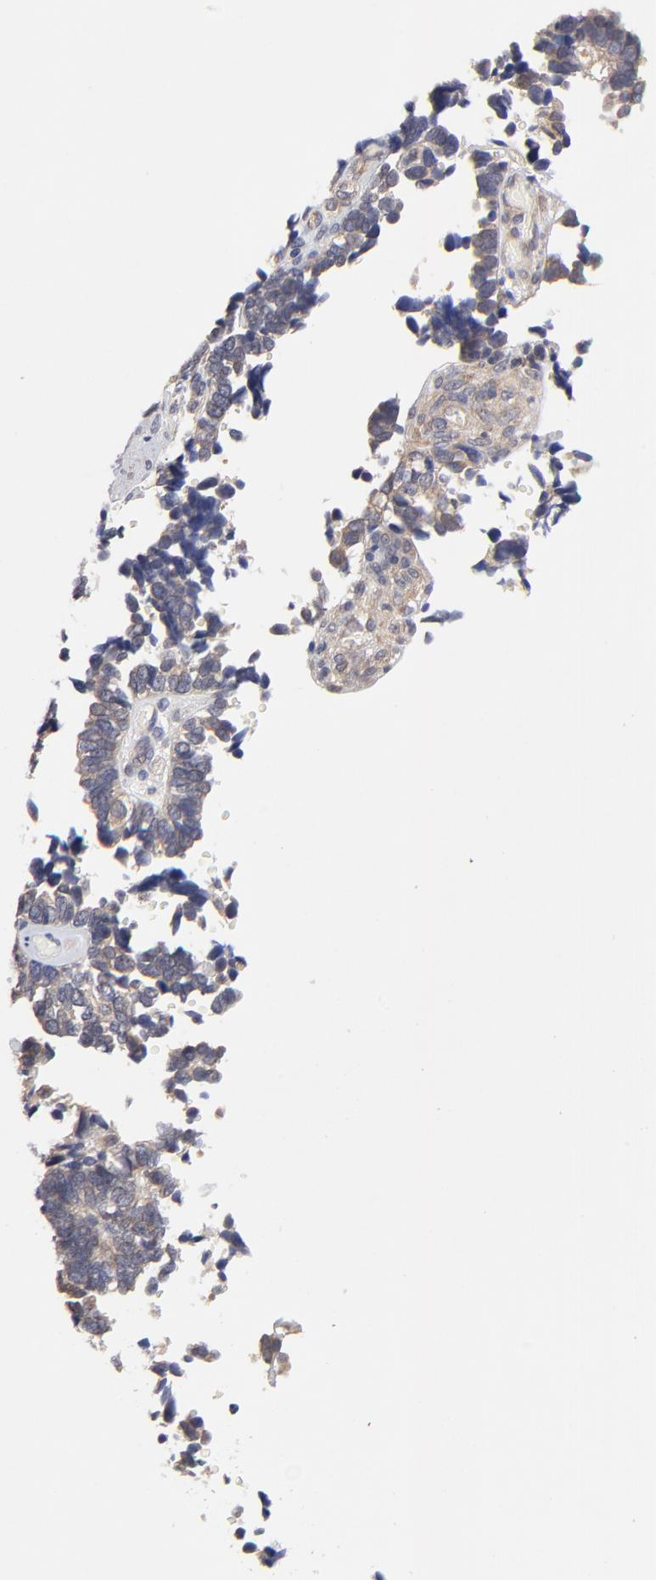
{"staining": {"intensity": "weak", "quantity": ">75%", "location": "cytoplasmic/membranous"}, "tissue": "ovarian cancer", "cell_type": "Tumor cells", "image_type": "cancer", "snomed": [{"axis": "morphology", "description": "Cystadenocarcinoma, serous, NOS"}, {"axis": "topography", "description": "Ovary"}], "caption": "Serous cystadenocarcinoma (ovarian) was stained to show a protein in brown. There is low levels of weak cytoplasmic/membranous positivity in about >75% of tumor cells. The staining was performed using DAB (3,3'-diaminobenzidine) to visualize the protein expression in brown, while the nuclei were stained in blue with hematoxylin (Magnification: 20x).", "gene": "PCMT1", "patient": {"sex": "female", "age": 77}}